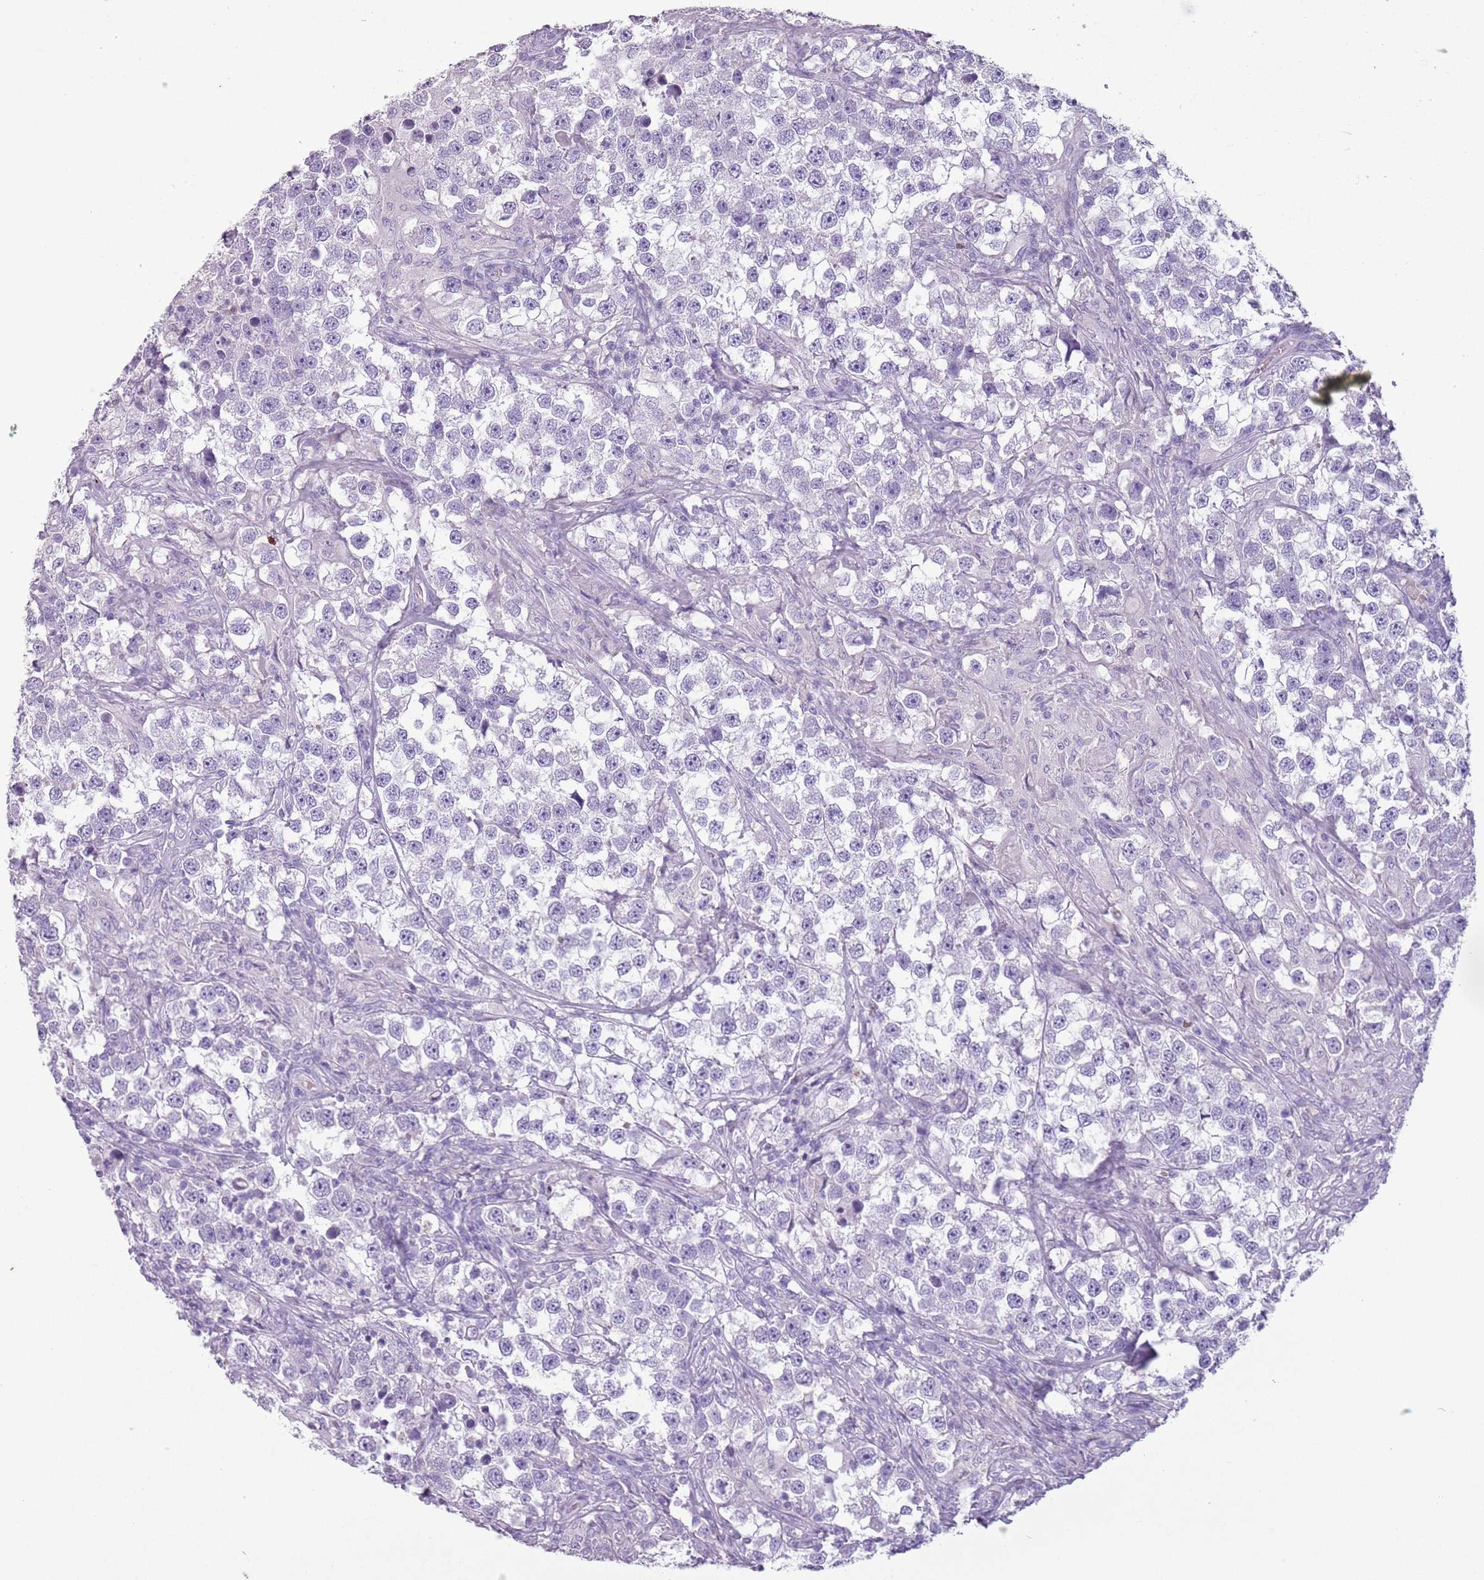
{"staining": {"intensity": "negative", "quantity": "none", "location": "none"}, "tissue": "testis cancer", "cell_type": "Tumor cells", "image_type": "cancer", "snomed": [{"axis": "morphology", "description": "Seminoma, NOS"}, {"axis": "topography", "description": "Testis"}], "caption": "High magnification brightfield microscopy of testis cancer stained with DAB (3,3'-diaminobenzidine) (brown) and counterstained with hematoxylin (blue): tumor cells show no significant staining.", "gene": "CELF6", "patient": {"sex": "male", "age": 46}}